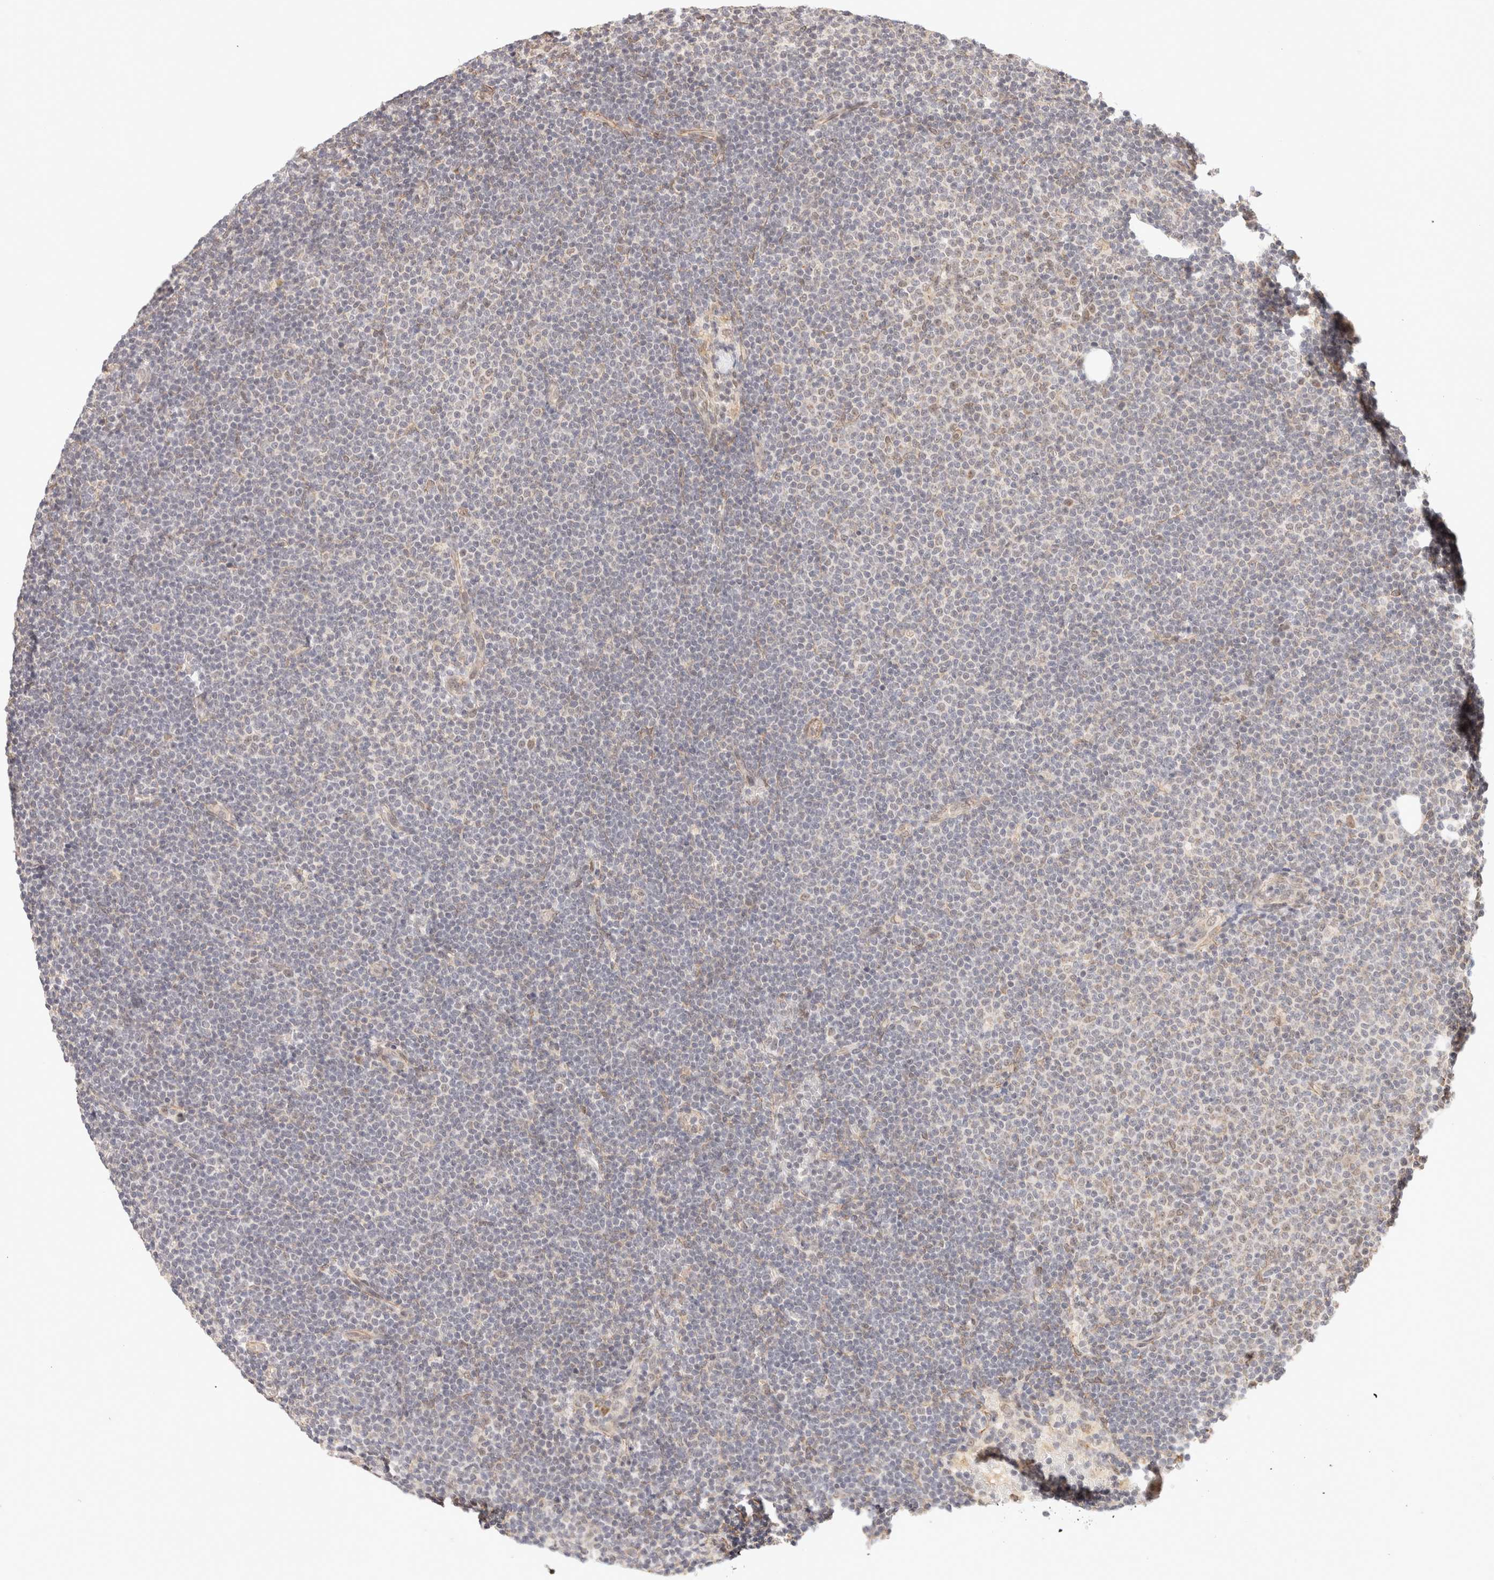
{"staining": {"intensity": "weak", "quantity": "<25%", "location": "nuclear"}, "tissue": "lymphoma", "cell_type": "Tumor cells", "image_type": "cancer", "snomed": [{"axis": "morphology", "description": "Malignant lymphoma, non-Hodgkin's type, Low grade"}, {"axis": "topography", "description": "Lymph node"}], "caption": "Tumor cells are negative for brown protein staining in lymphoma.", "gene": "BRPF3", "patient": {"sex": "female", "age": 53}}